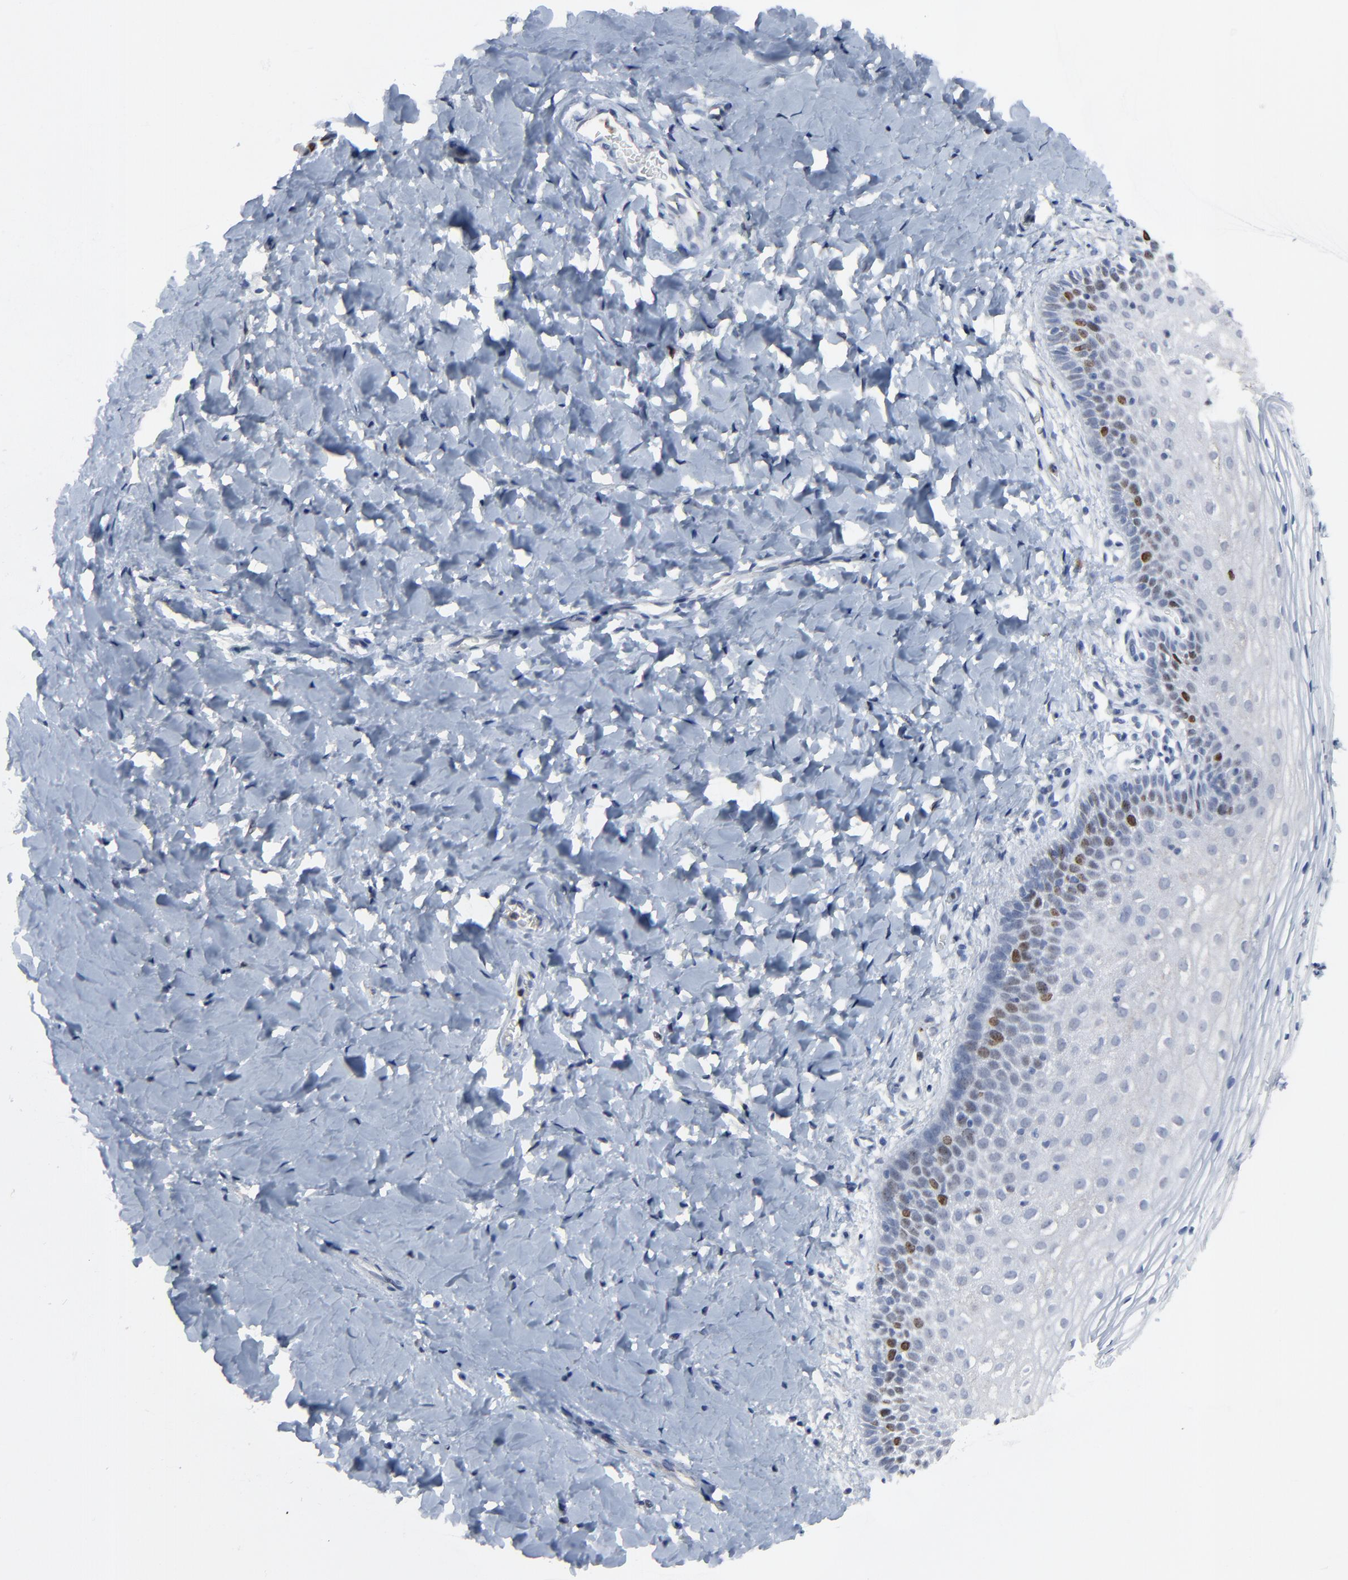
{"staining": {"intensity": "moderate", "quantity": "<25%", "location": "nuclear"}, "tissue": "vagina", "cell_type": "Squamous epithelial cells", "image_type": "normal", "snomed": [{"axis": "morphology", "description": "Normal tissue, NOS"}, {"axis": "topography", "description": "Vagina"}], "caption": "The immunohistochemical stain labels moderate nuclear positivity in squamous epithelial cells of unremarkable vagina. The staining was performed using DAB (3,3'-diaminobenzidine) to visualize the protein expression in brown, while the nuclei were stained in blue with hematoxylin (Magnification: 20x).", "gene": "BIRC3", "patient": {"sex": "female", "age": 55}}